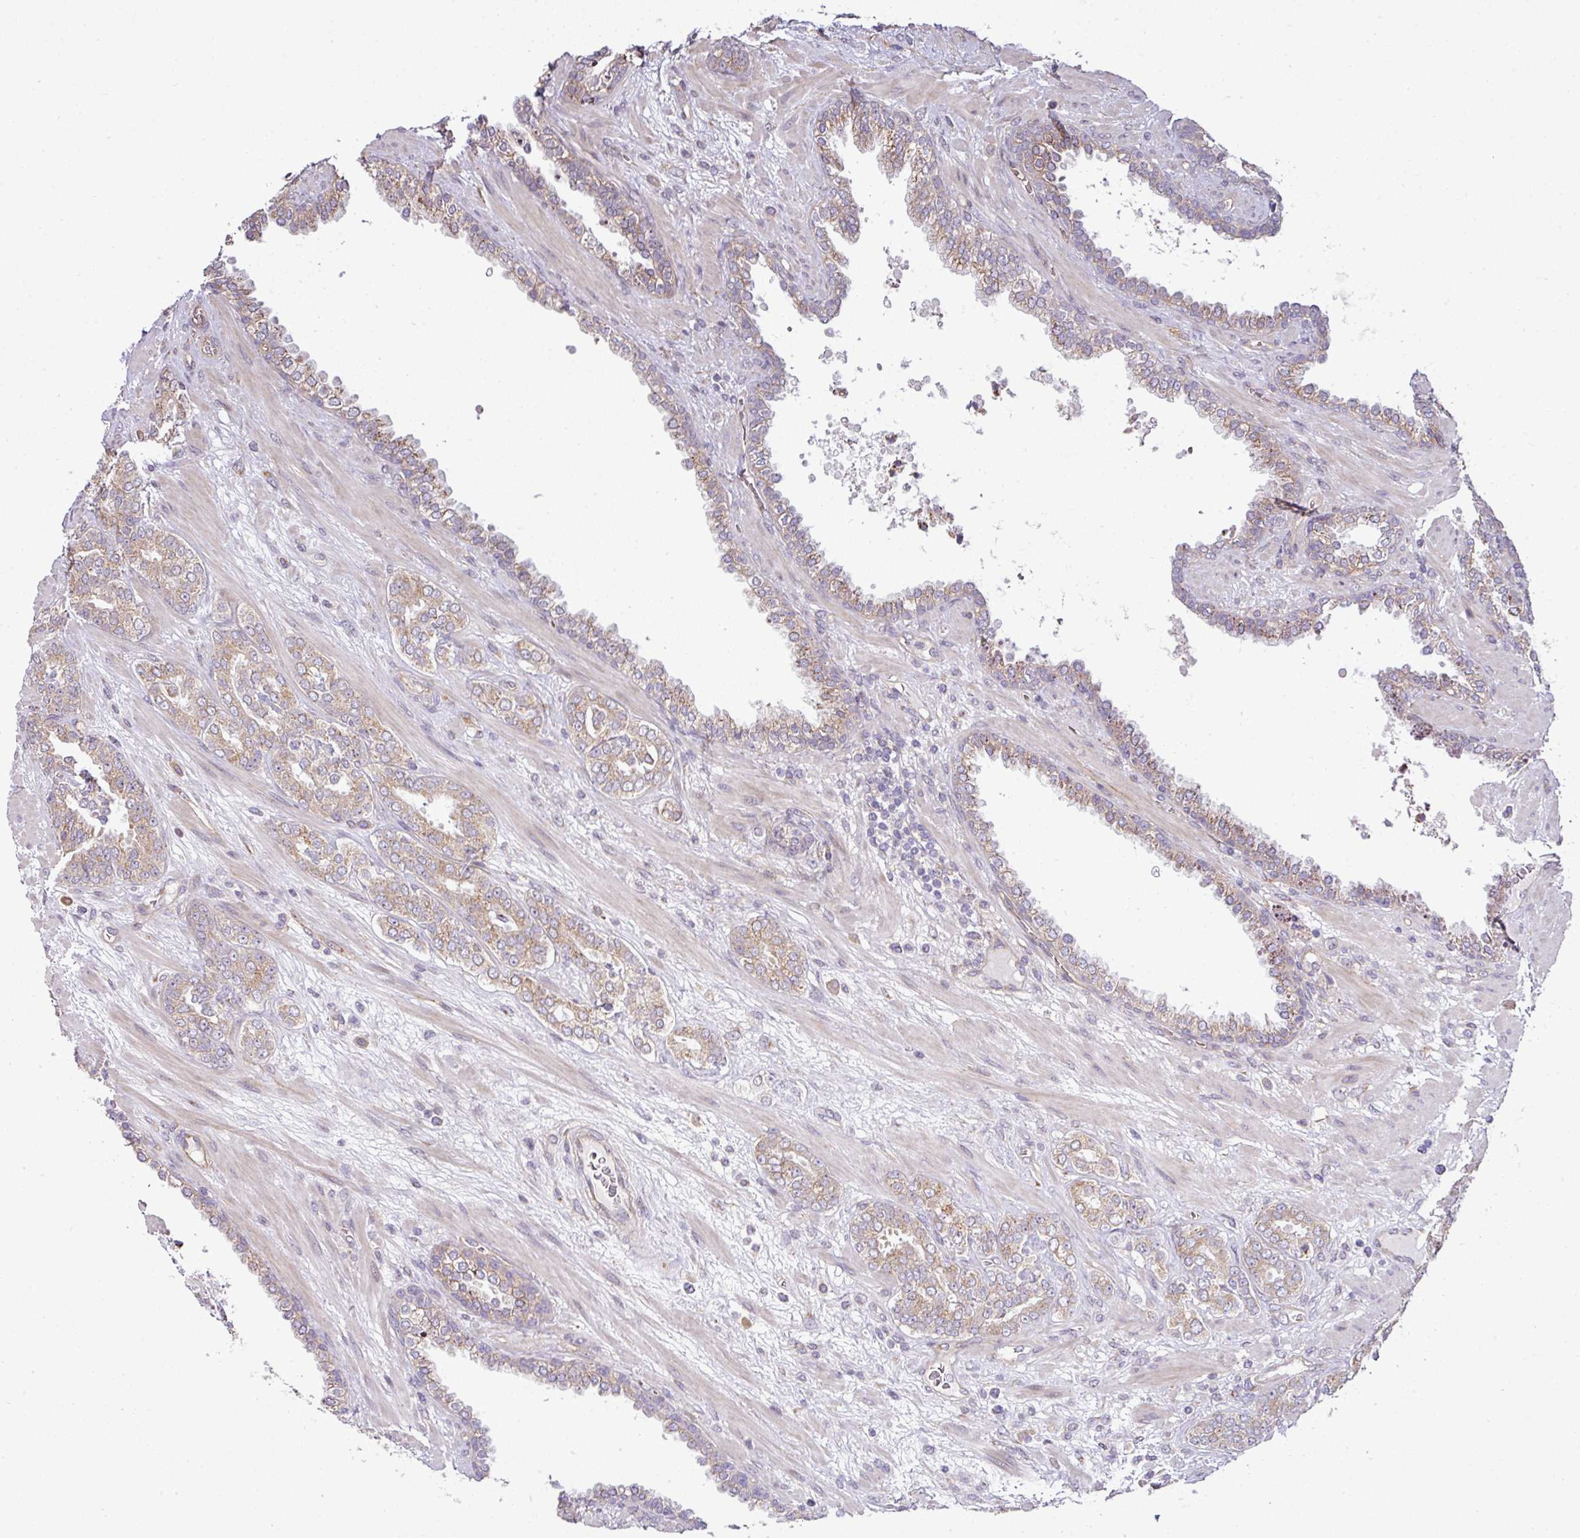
{"staining": {"intensity": "weak", "quantity": ">75%", "location": "cytoplasmic/membranous"}, "tissue": "prostate cancer", "cell_type": "Tumor cells", "image_type": "cancer", "snomed": [{"axis": "morphology", "description": "Adenocarcinoma, High grade"}, {"axis": "topography", "description": "Prostate"}], "caption": "IHC (DAB (3,3'-diaminobenzidine)) staining of human adenocarcinoma (high-grade) (prostate) demonstrates weak cytoplasmic/membranous protein expression in about >75% of tumor cells.", "gene": "TIMMDC1", "patient": {"sex": "male", "age": 71}}